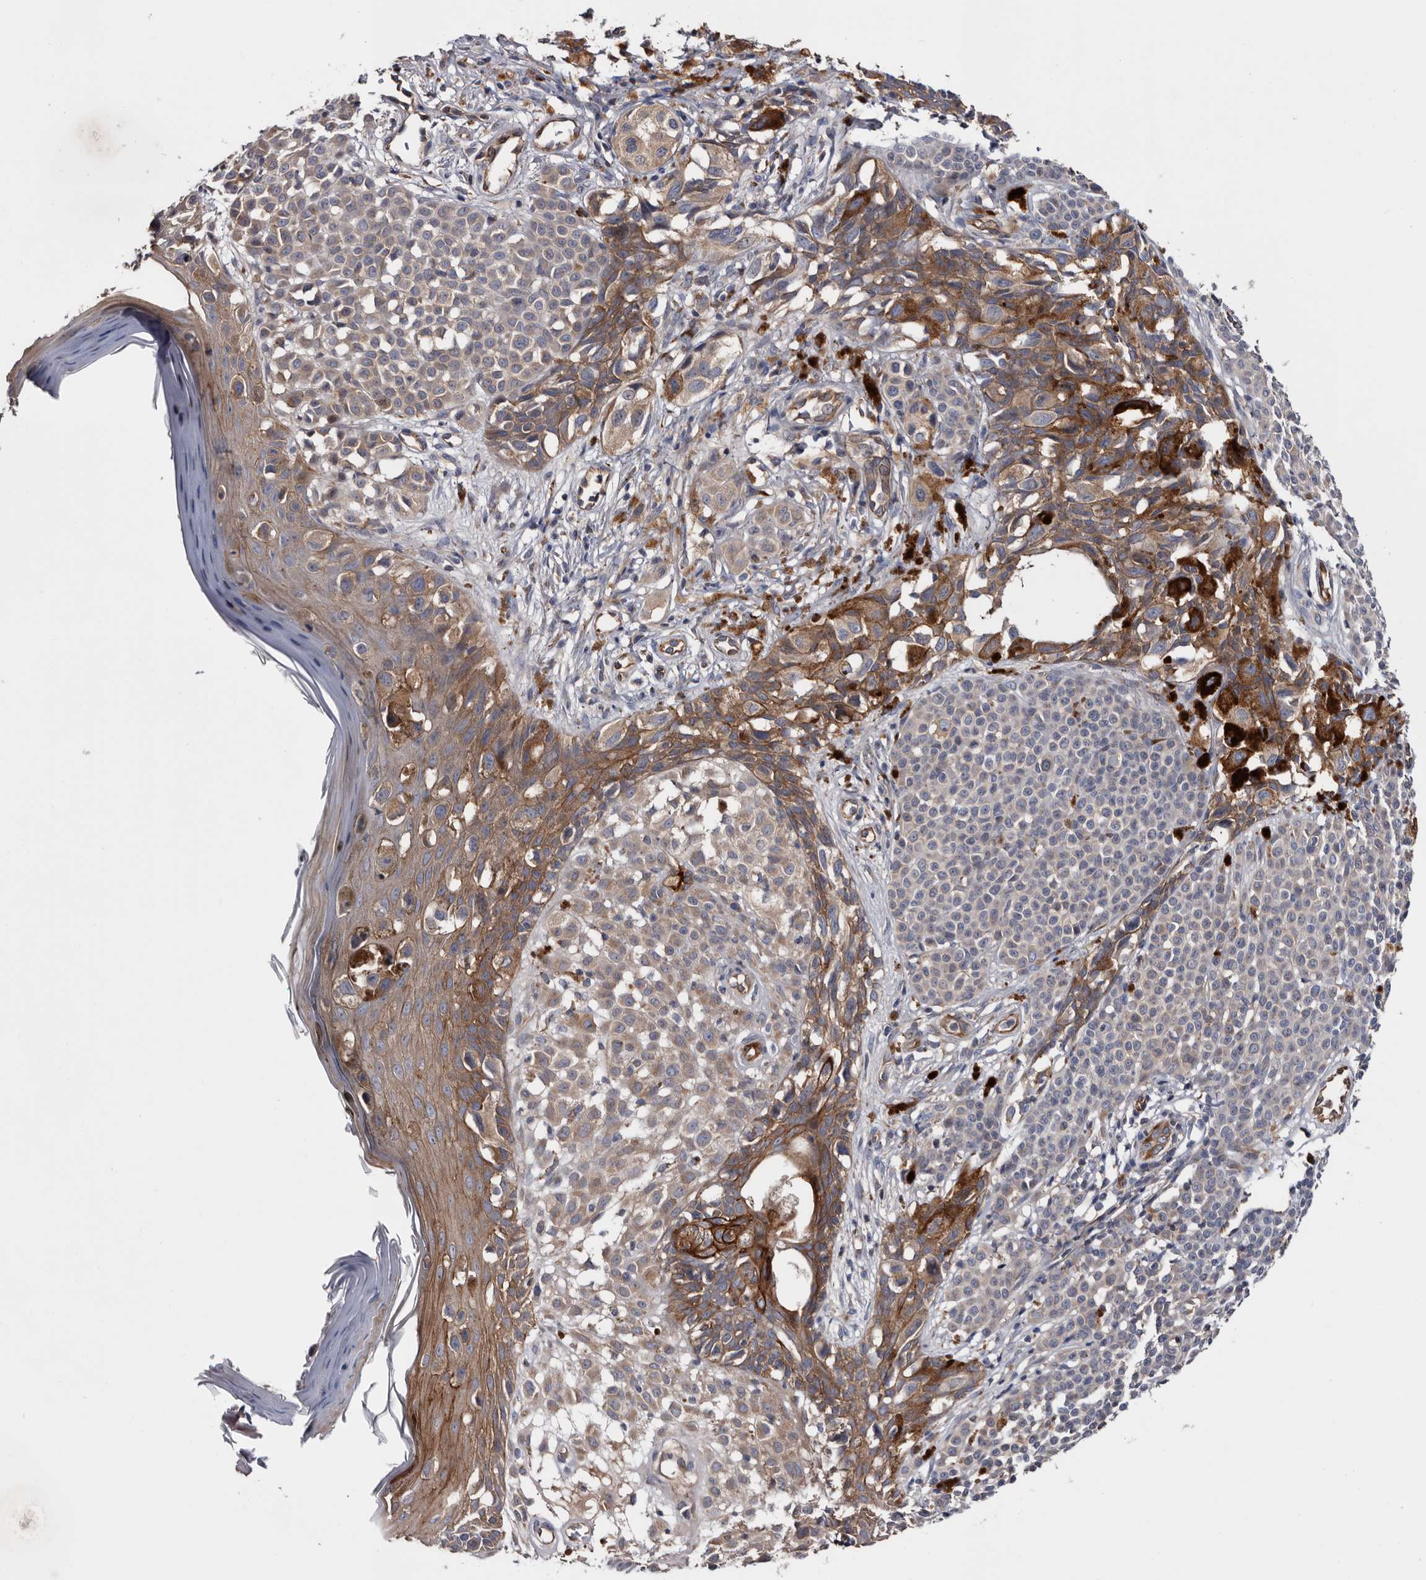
{"staining": {"intensity": "weak", "quantity": "25%-75%", "location": "cytoplasmic/membranous"}, "tissue": "melanoma", "cell_type": "Tumor cells", "image_type": "cancer", "snomed": [{"axis": "morphology", "description": "Malignant melanoma, NOS"}, {"axis": "topography", "description": "Skin of leg"}], "caption": "Protein analysis of malignant melanoma tissue demonstrates weak cytoplasmic/membranous staining in approximately 25%-75% of tumor cells.", "gene": "TSPAN17", "patient": {"sex": "female", "age": 72}}